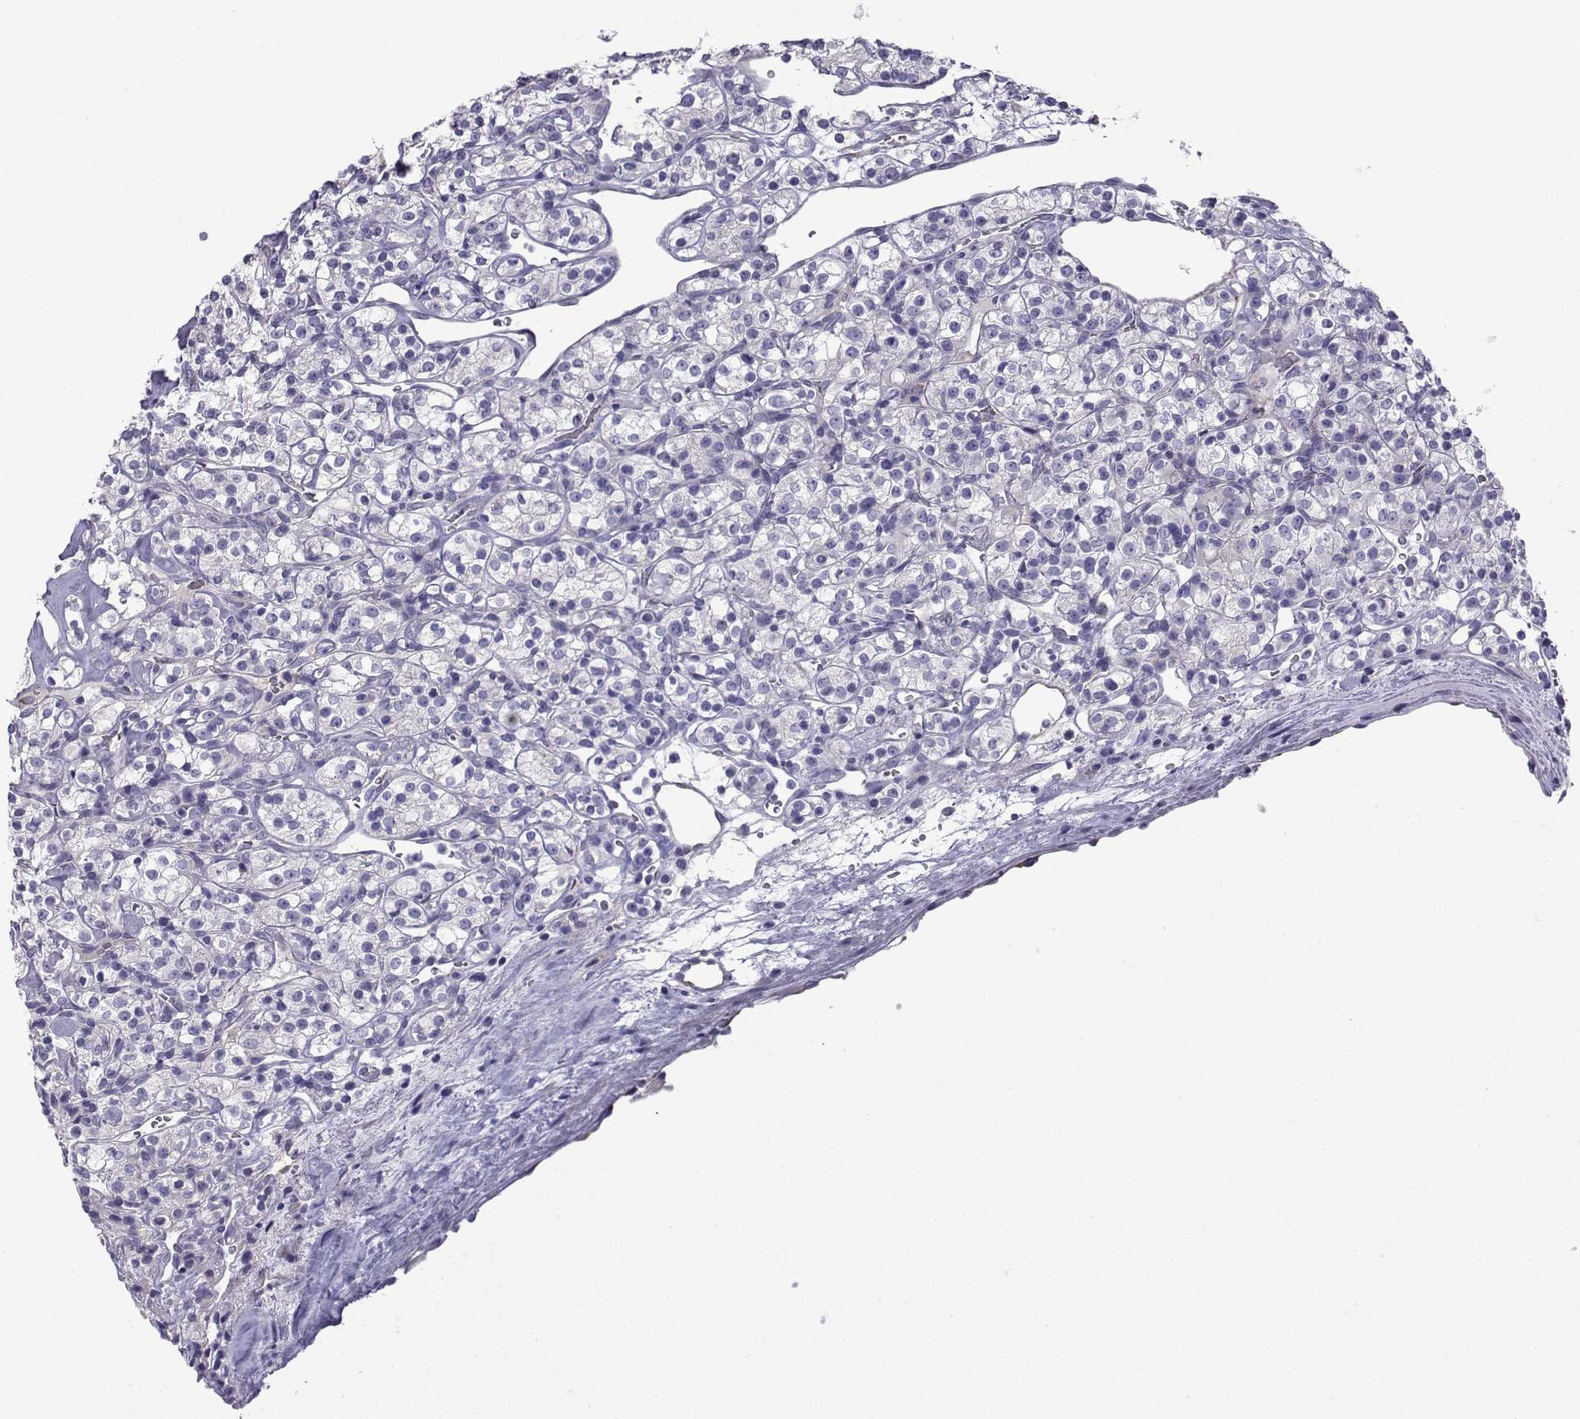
{"staining": {"intensity": "negative", "quantity": "none", "location": "none"}, "tissue": "renal cancer", "cell_type": "Tumor cells", "image_type": "cancer", "snomed": [{"axis": "morphology", "description": "Adenocarcinoma, NOS"}, {"axis": "topography", "description": "Kidney"}], "caption": "The immunohistochemistry micrograph has no significant expression in tumor cells of renal cancer (adenocarcinoma) tissue.", "gene": "SPACA7", "patient": {"sex": "male", "age": 77}}